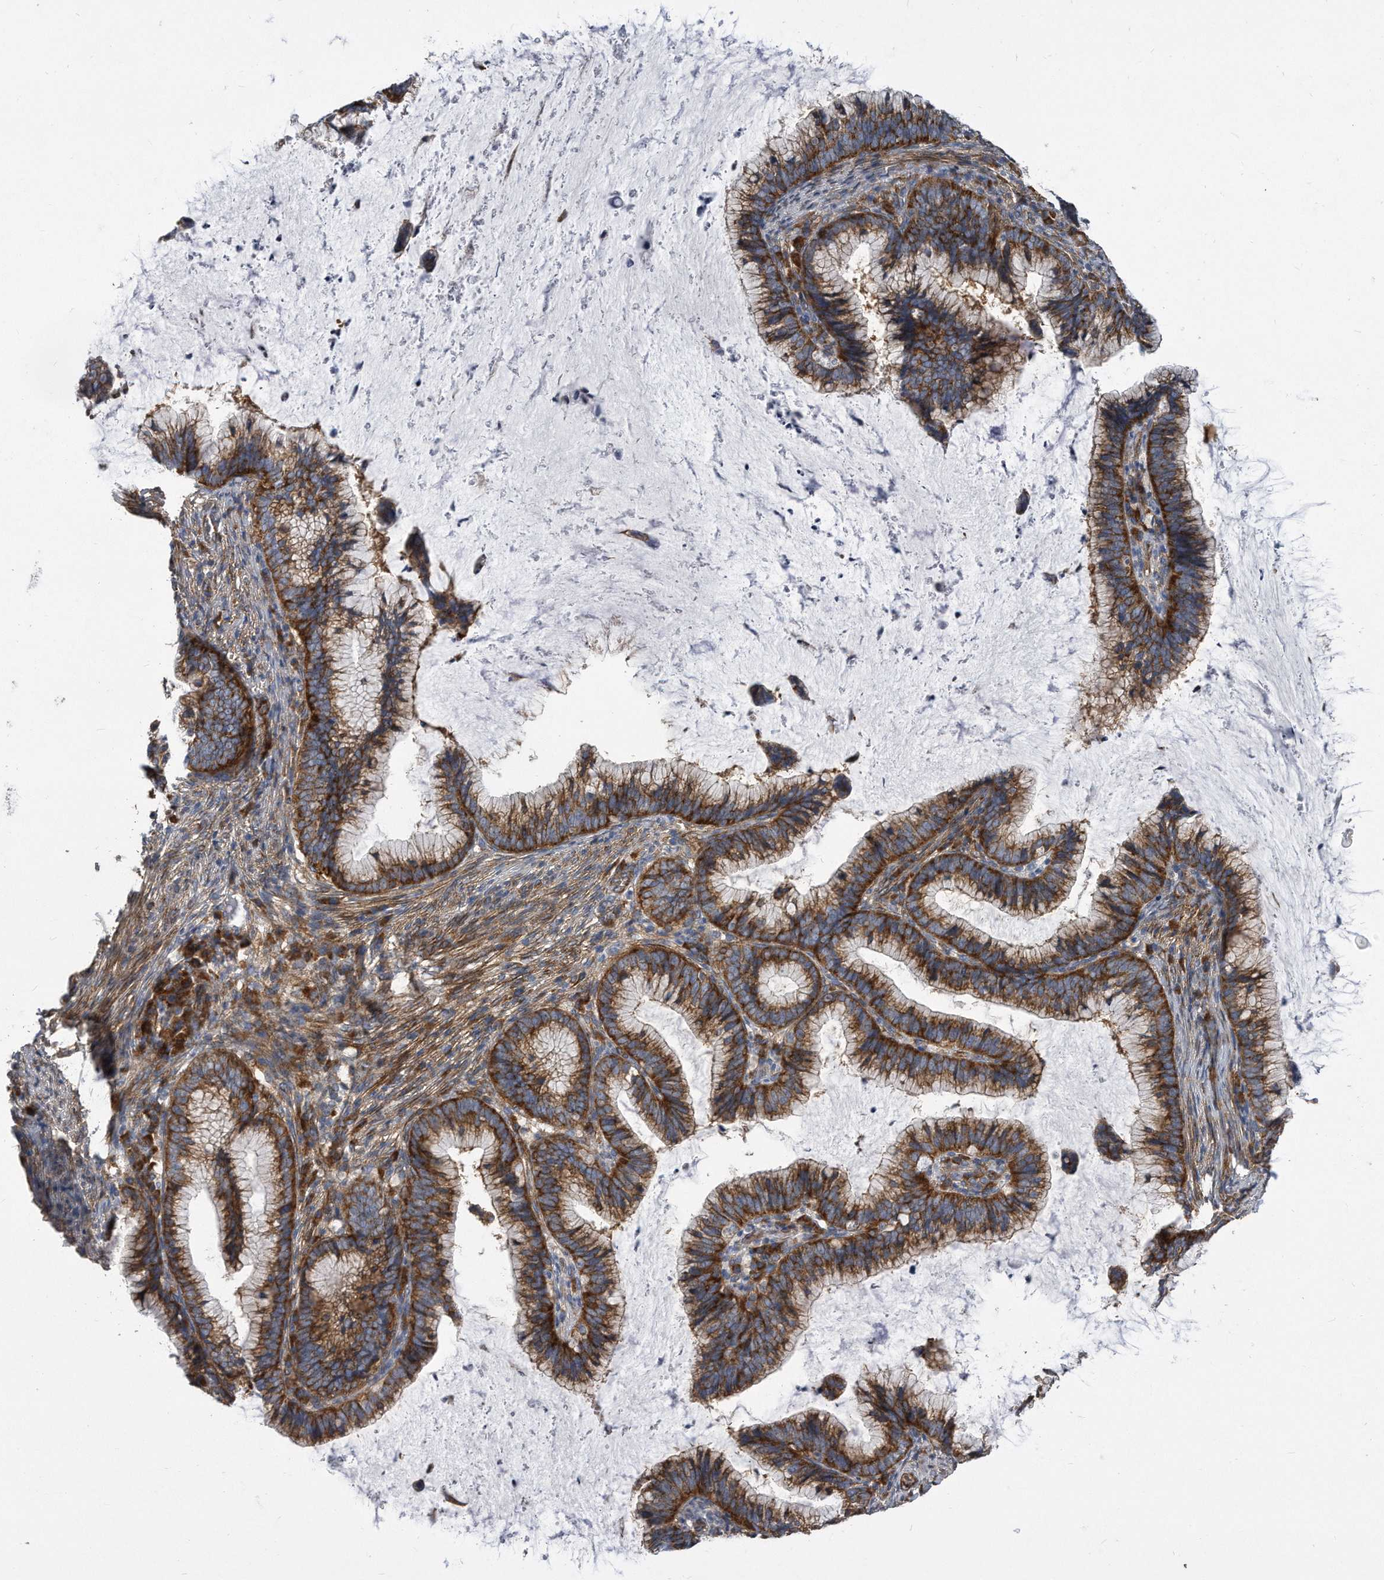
{"staining": {"intensity": "strong", "quantity": ">75%", "location": "cytoplasmic/membranous"}, "tissue": "cervical cancer", "cell_type": "Tumor cells", "image_type": "cancer", "snomed": [{"axis": "morphology", "description": "Adenocarcinoma, NOS"}, {"axis": "topography", "description": "Cervix"}], "caption": "DAB immunohistochemical staining of cervical adenocarcinoma demonstrates strong cytoplasmic/membranous protein expression in approximately >75% of tumor cells. (Brightfield microscopy of DAB IHC at high magnification).", "gene": "EIF2B4", "patient": {"sex": "female", "age": 36}}